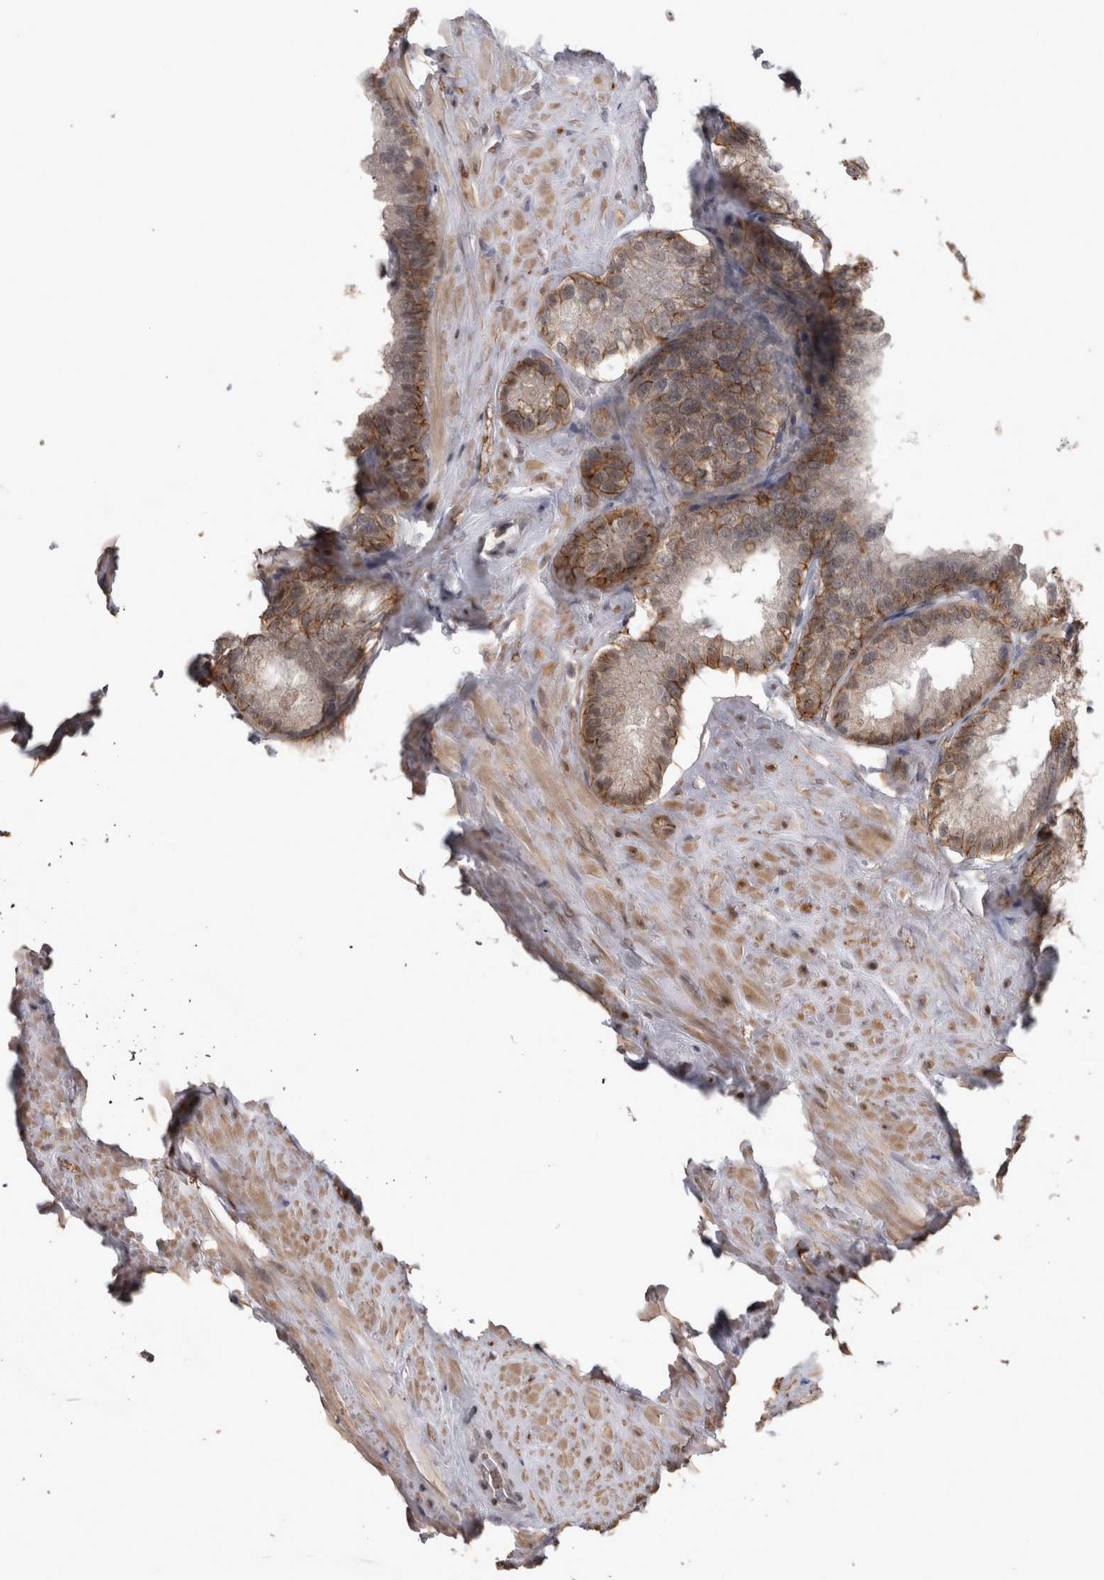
{"staining": {"intensity": "moderate", "quantity": ">75%", "location": "cytoplasmic/membranous"}, "tissue": "seminal vesicle", "cell_type": "Glandular cells", "image_type": "normal", "snomed": [{"axis": "morphology", "description": "Normal tissue, NOS"}, {"axis": "topography", "description": "Seminal veicle"}], "caption": "Immunohistochemistry (IHC) (DAB (3,3'-diaminobenzidine)) staining of normal human seminal vesicle reveals moderate cytoplasmic/membranous protein expression in approximately >75% of glandular cells.", "gene": "PEBP4", "patient": {"sex": "male", "age": 80}}